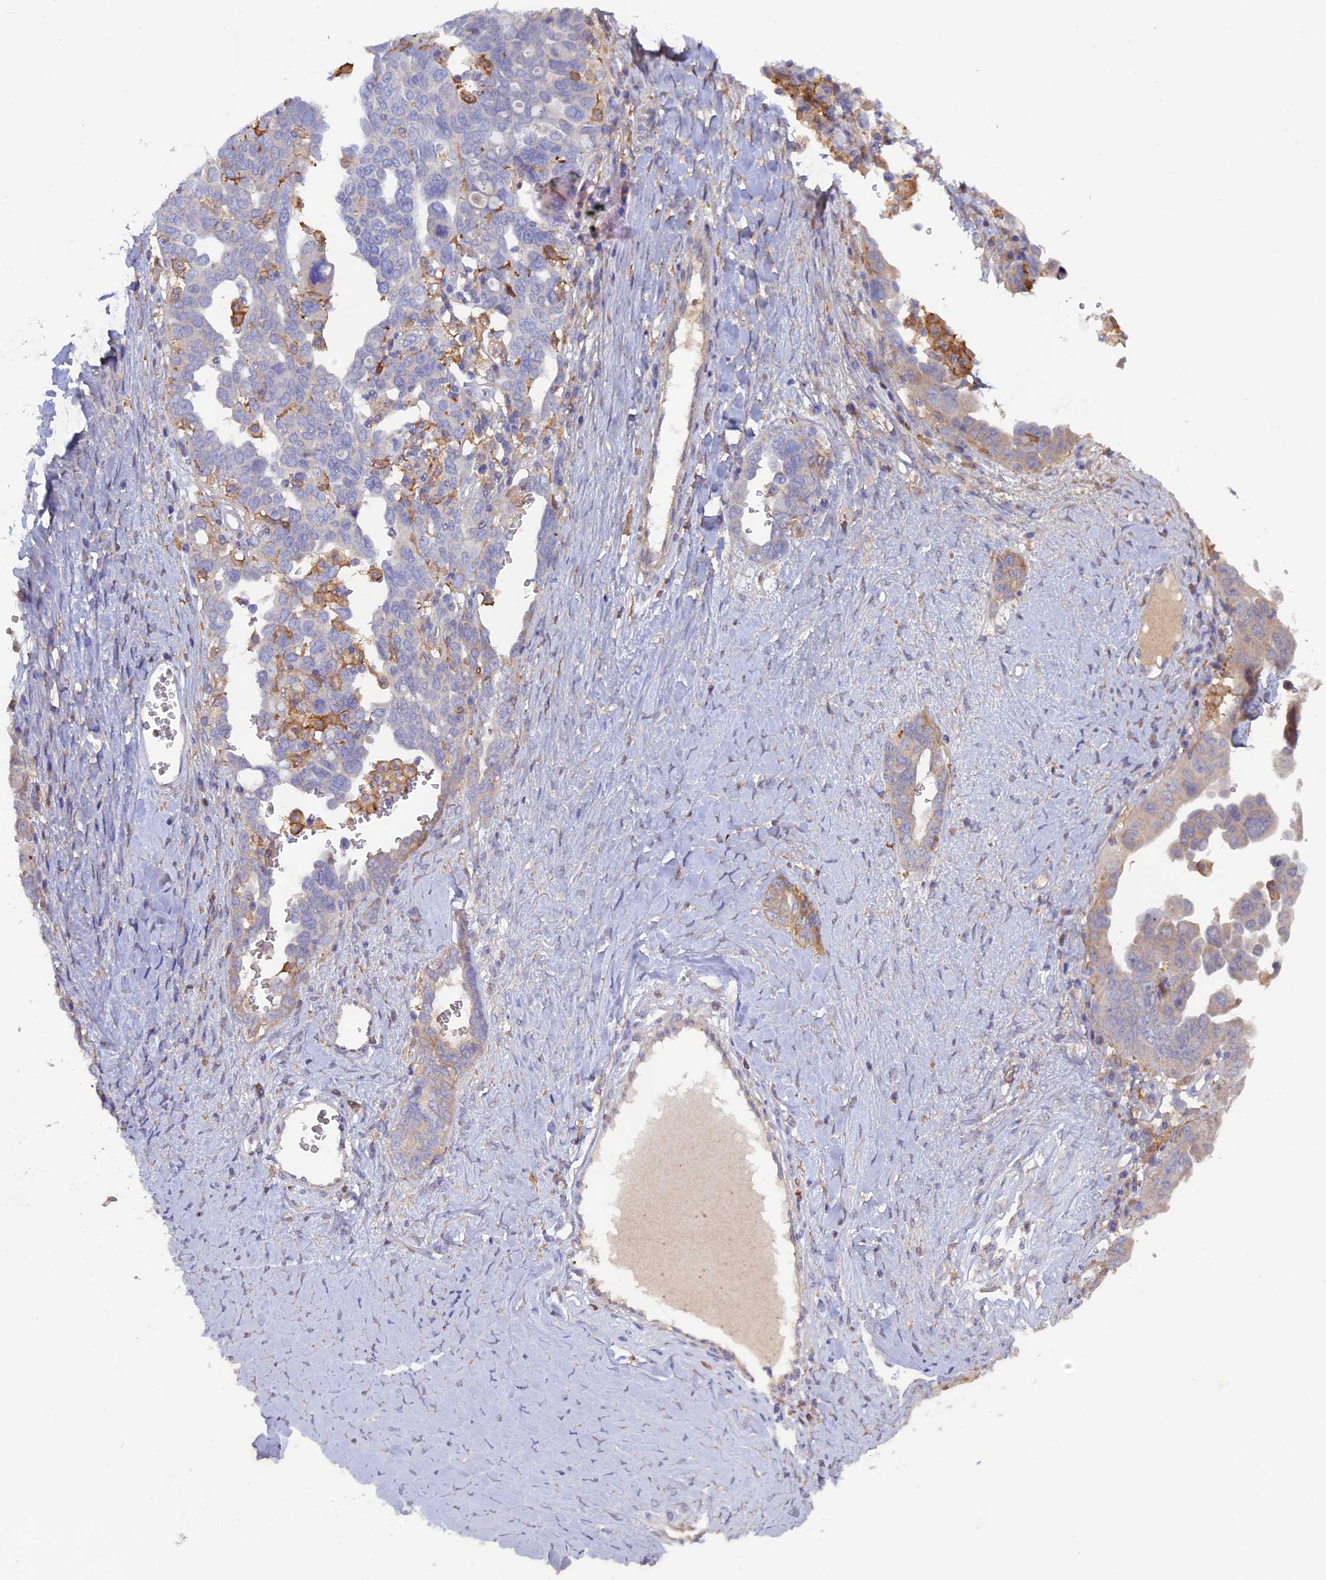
{"staining": {"intensity": "negative", "quantity": "none", "location": "none"}, "tissue": "ovarian cancer", "cell_type": "Tumor cells", "image_type": "cancer", "snomed": [{"axis": "morphology", "description": "Carcinoma, endometroid"}, {"axis": "topography", "description": "Ovary"}], "caption": "The immunohistochemistry (IHC) micrograph has no significant staining in tumor cells of ovarian endometroid carcinoma tissue.", "gene": "FERMT1", "patient": {"sex": "female", "age": 62}}